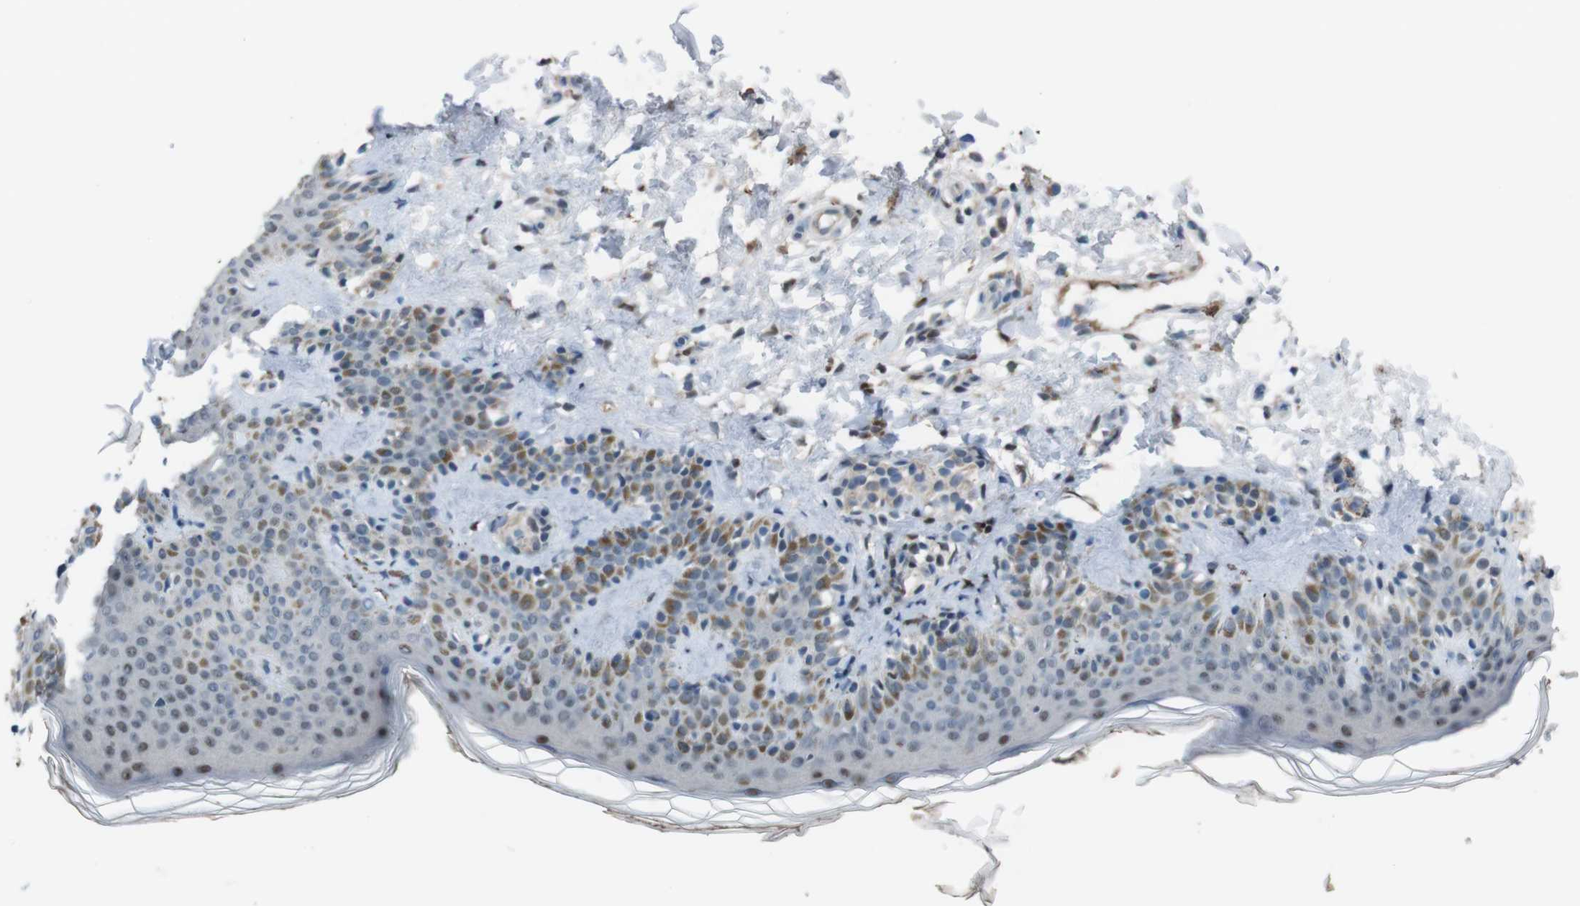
{"staining": {"intensity": "weak", "quantity": "25%-75%", "location": "cytoplasmic/membranous"}, "tissue": "skin", "cell_type": "Fibroblasts", "image_type": "normal", "snomed": [{"axis": "morphology", "description": "Normal tissue, NOS"}, {"axis": "topography", "description": "Skin"}], "caption": "An immunohistochemistry (IHC) histopathology image of benign tissue is shown. Protein staining in brown labels weak cytoplasmic/membranous positivity in skin within fibroblasts. Nuclei are stained in blue.", "gene": "SUB1", "patient": {"sex": "male", "age": 16}}